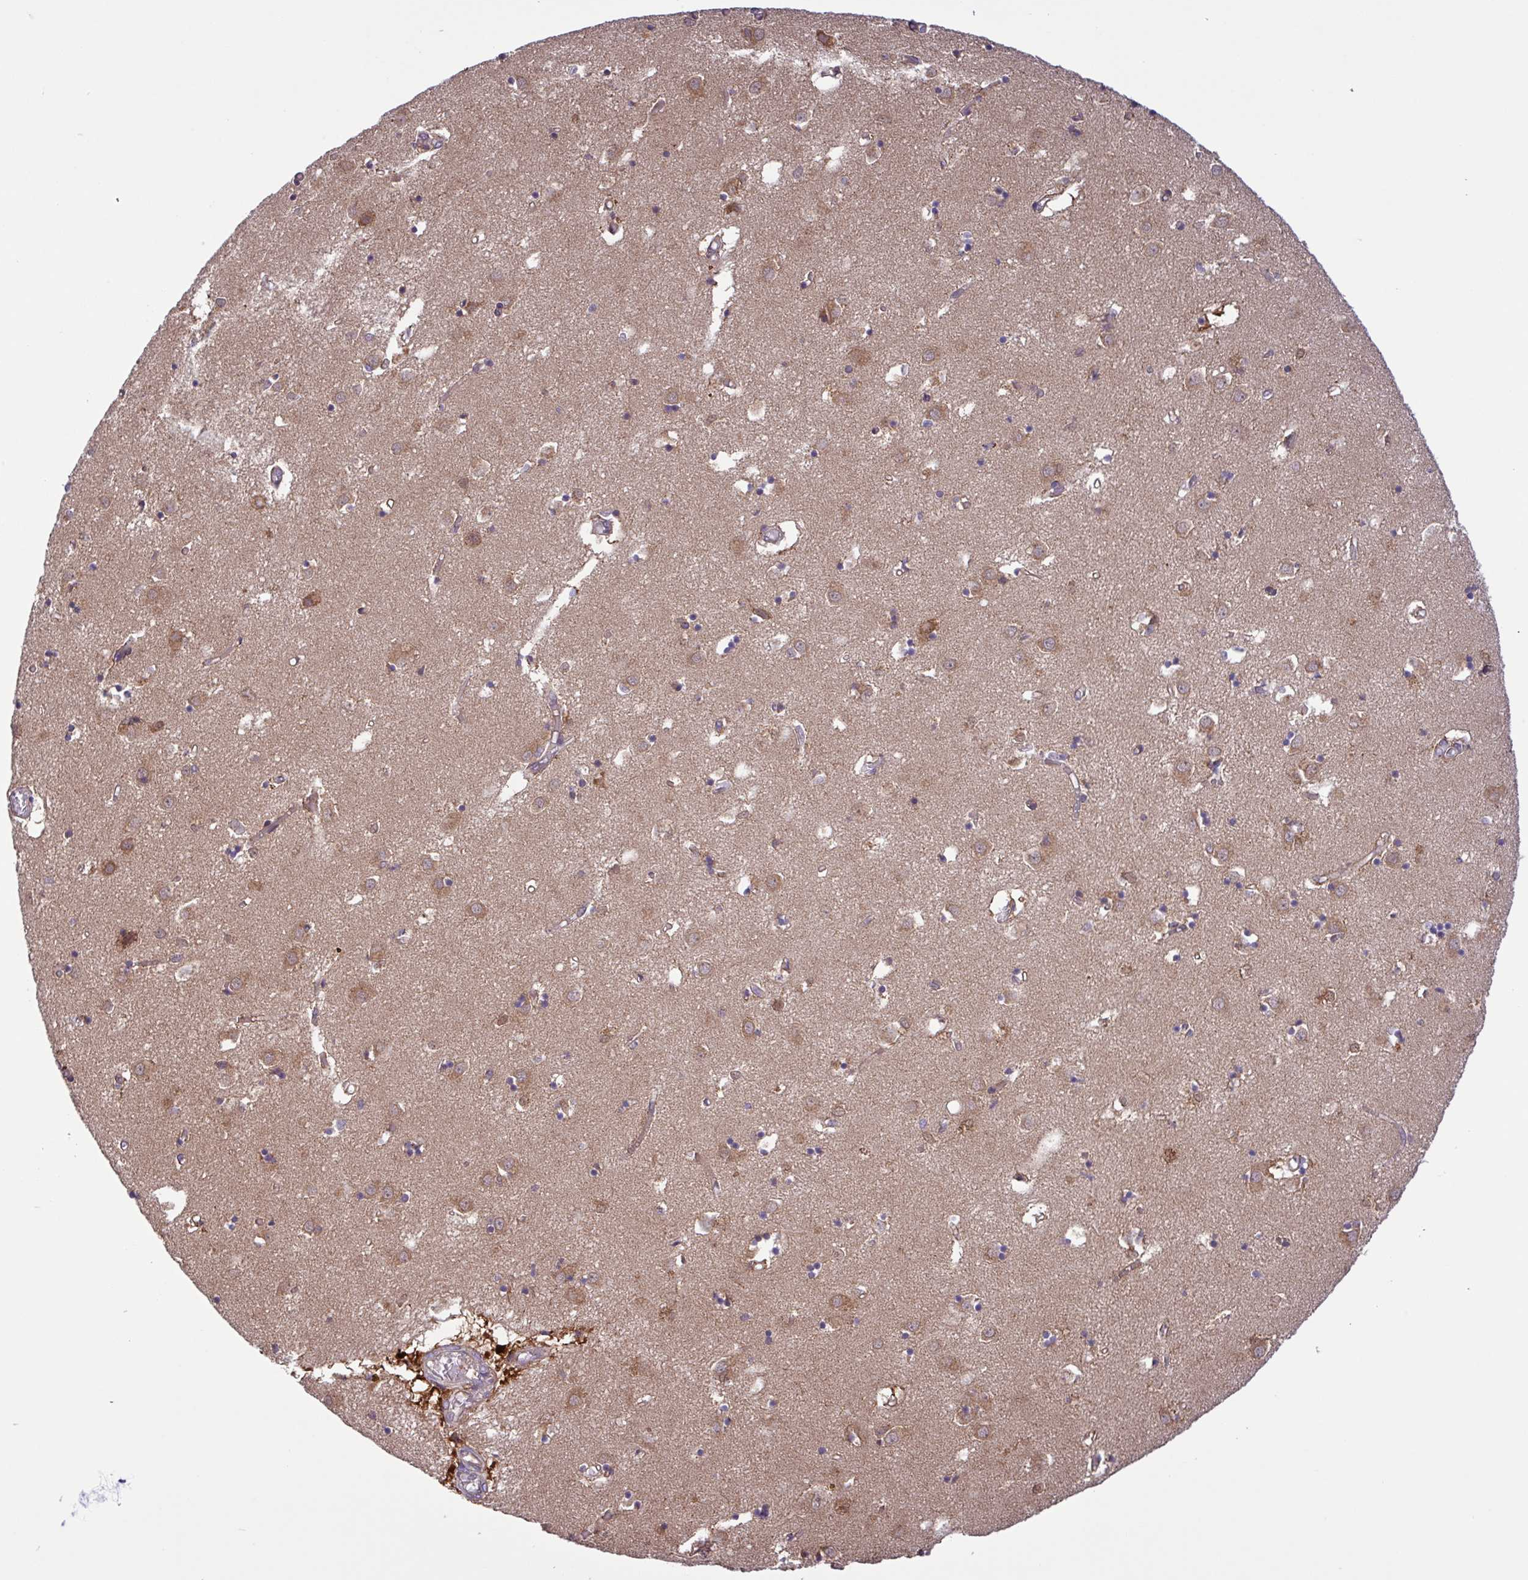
{"staining": {"intensity": "negative", "quantity": "none", "location": "none"}, "tissue": "caudate", "cell_type": "Glial cells", "image_type": "normal", "snomed": [{"axis": "morphology", "description": "Normal tissue, NOS"}, {"axis": "topography", "description": "Lateral ventricle wall"}], "caption": "High power microscopy photomicrograph of an immunohistochemistry micrograph of normal caudate, revealing no significant staining in glial cells.", "gene": "INTS10", "patient": {"sex": "male", "age": 70}}